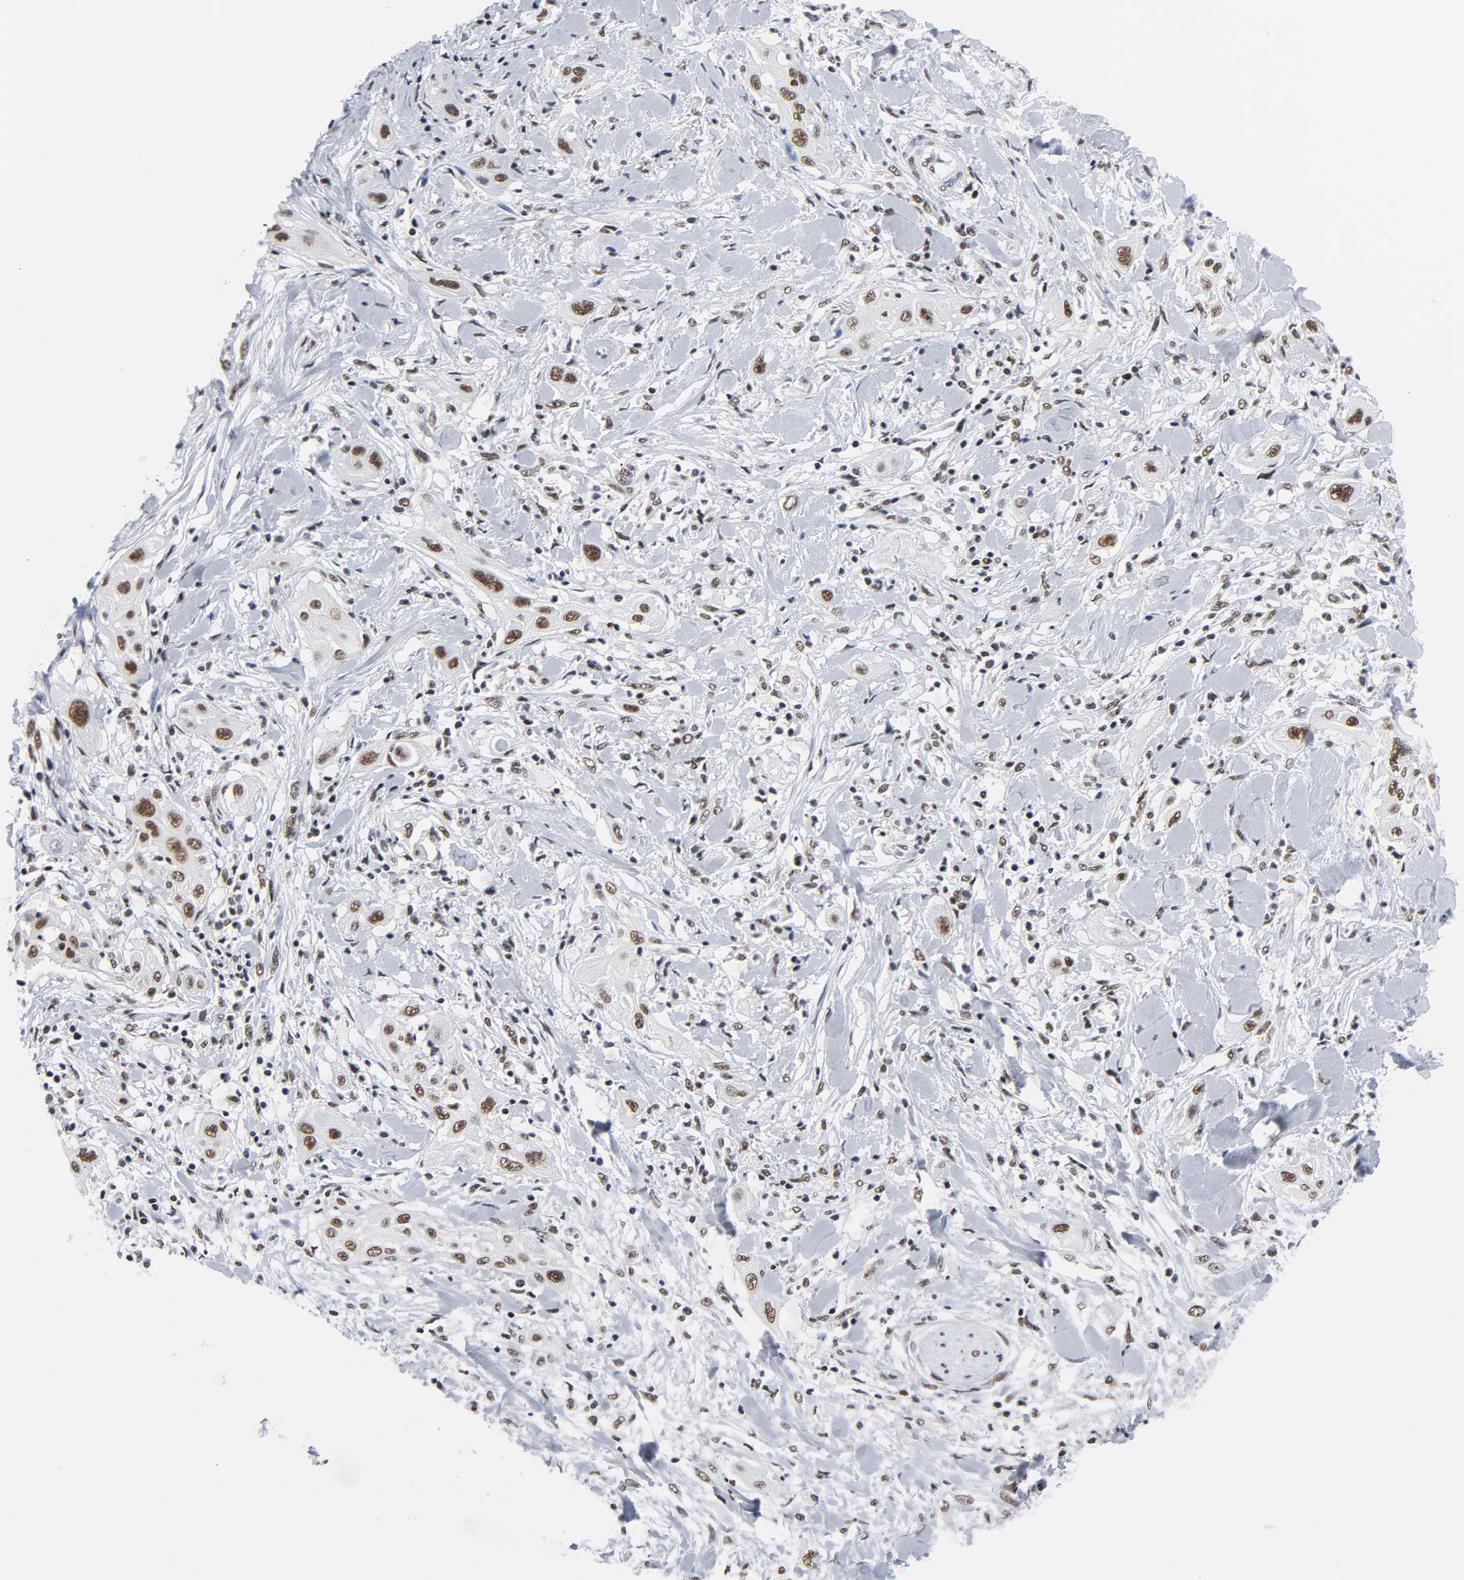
{"staining": {"intensity": "moderate", "quantity": ">75%", "location": "nuclear"}, "tissue": "lung cancer", "cell_type": "Tumor cells", "image_type": "cancer", "snomed": [{"axis": "morphology", "description": "Squamous cell carcinoma, NOS"}, {"axis": "topography", "description": "Lung"}], "caption": "DAB (3,3'-diaminobenzidine) immunohistochemical staining of lung squamous cell carcinoma demonstrates moderate nuclear protein staining in approximately >75% of tumor cells.", "gene": "CSTF2", "patient": {"sex": "female", "age": 47}}